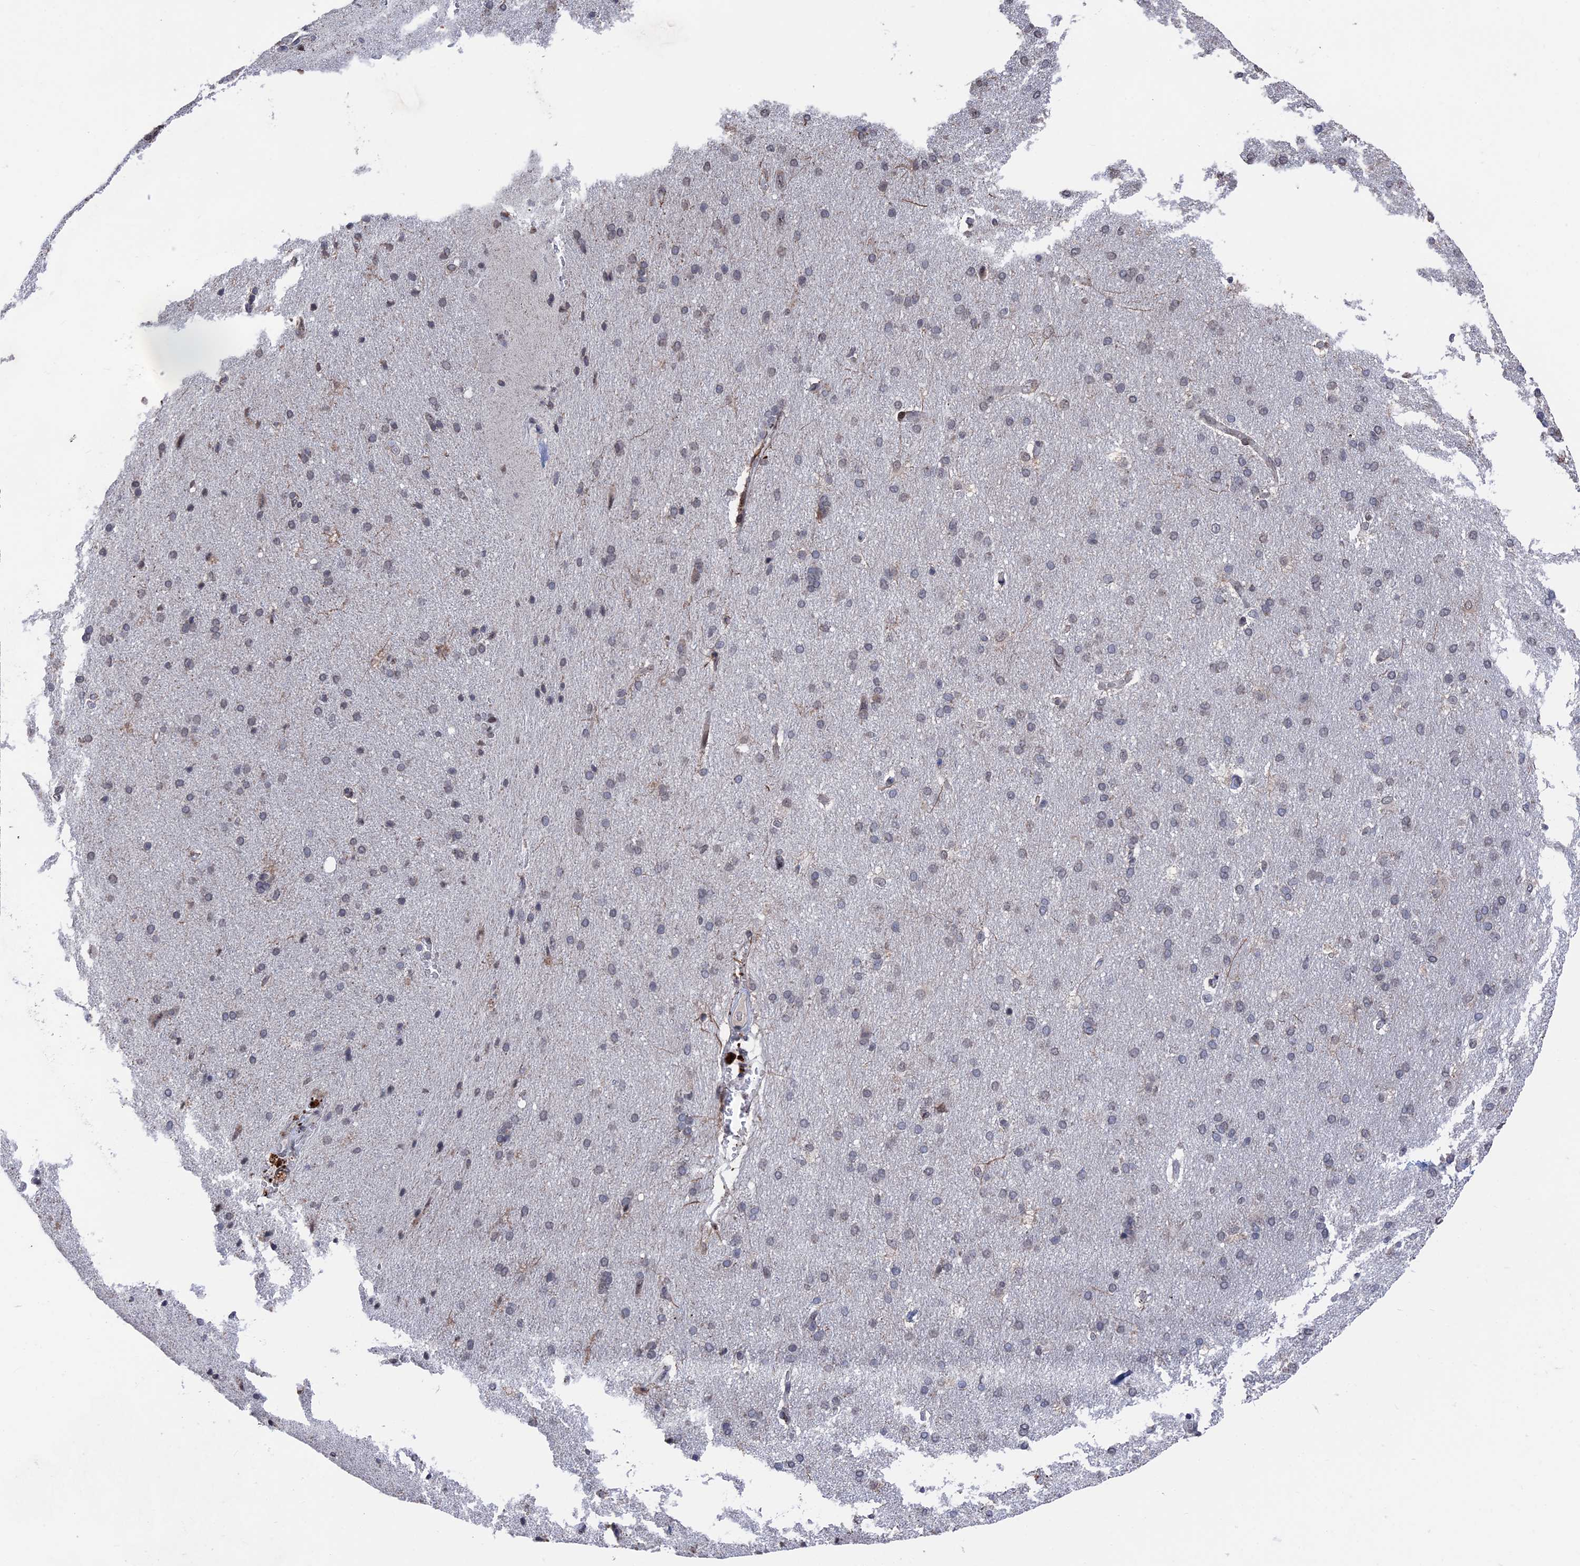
{"staining": {"intensity": "weak", "quantity": "<25%", "location": "nuclear"}, "tissue": "cerebral cortex", "cell_type": "Endothelial cells", "image_type": "normal", "snomed": [{"axis": "morphology", "description": "Normal tissue, NOS"}, {"axis": "topography", "description": "Cerebral cortex"}], "caption": "The histopathology image displays no significant expression in endothelial cells of cerebral cortex.", "gene": "NR2C2AP", "patient": {"sex": "male", "age": 62}}